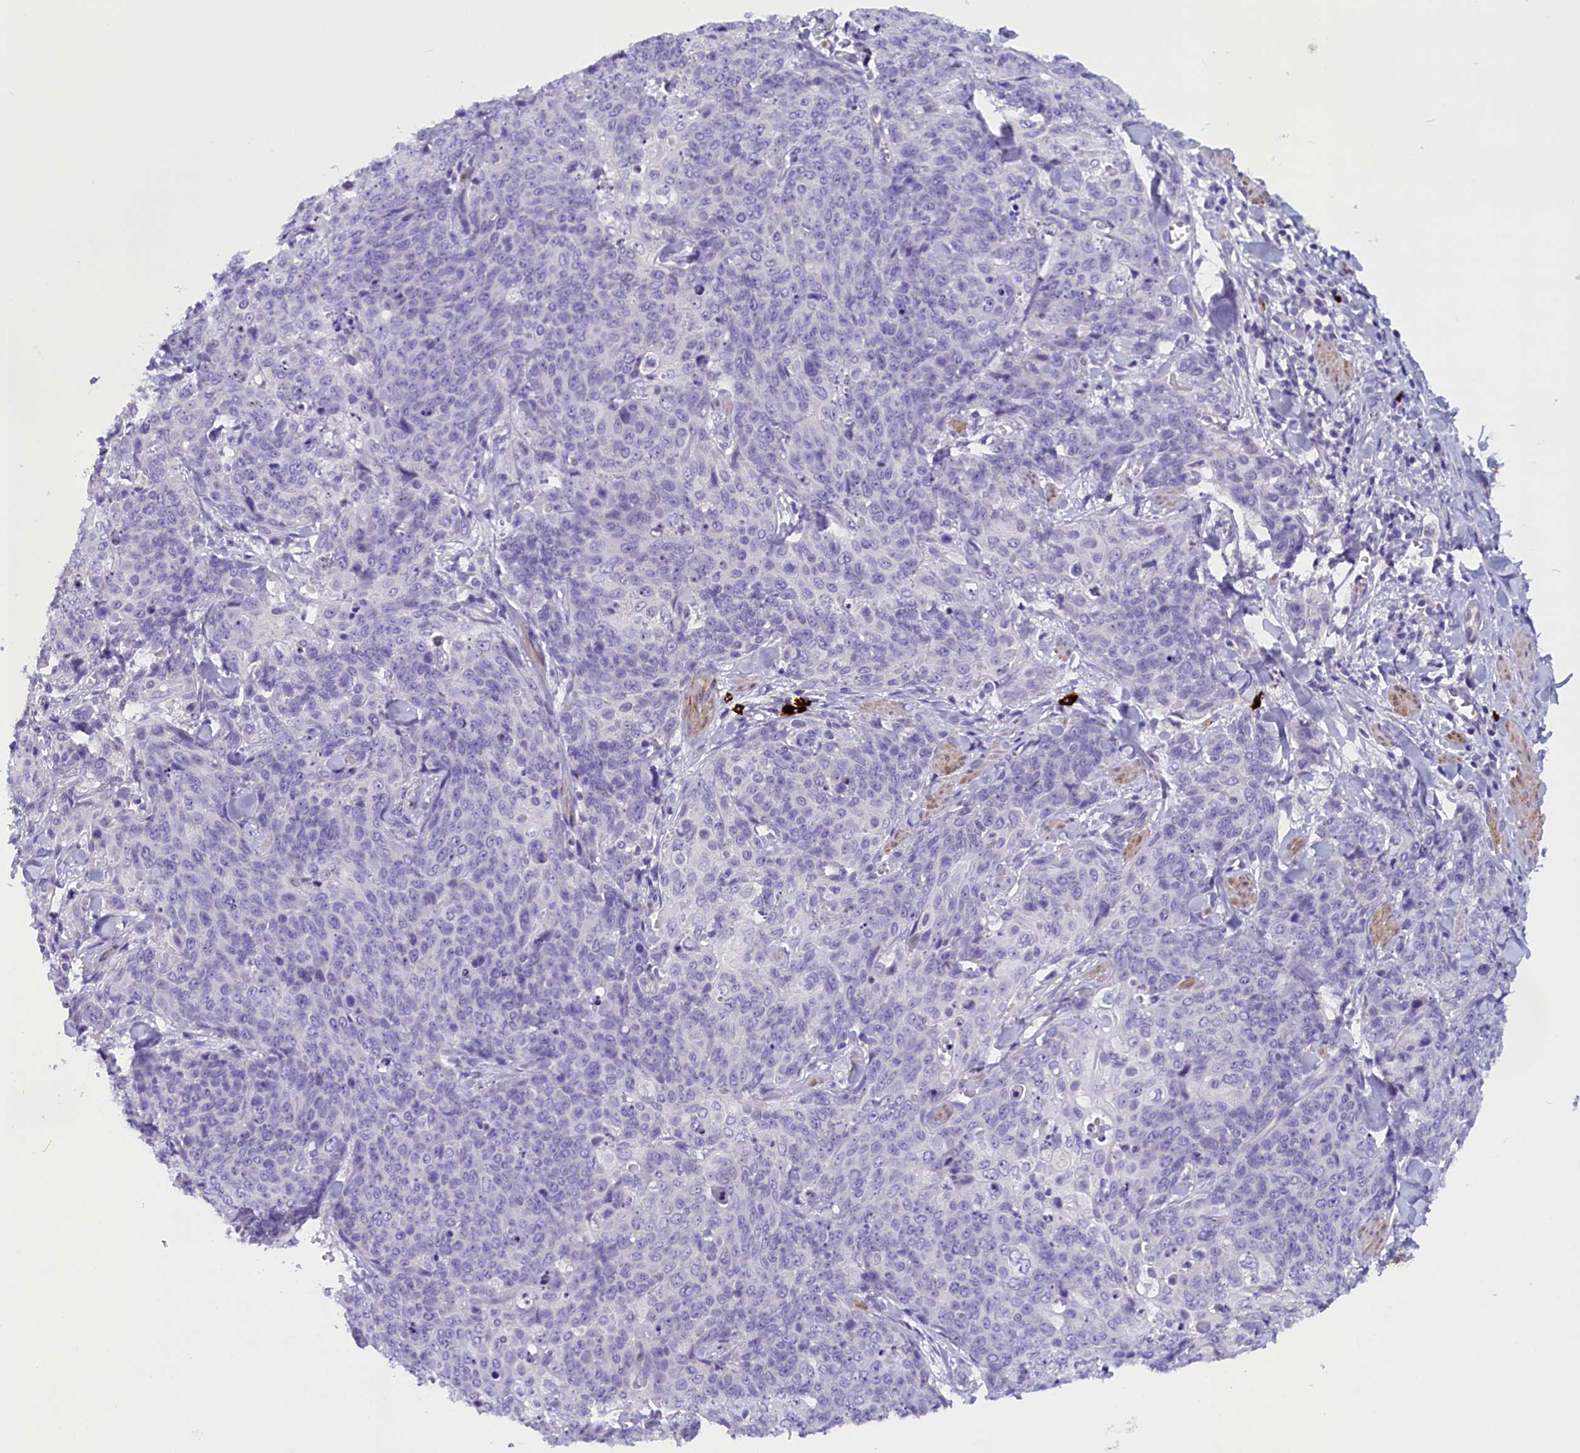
{"staining": {"intensity": "negative", "quantity": "none", "location": "none"}, "tissue": "skin cancer", "cell_type": "Tumor cells", "image_type": "cancer", "snomed": [{"axis": "morphology", "description": "Squamous cell carcinoma, NOS"}, {"axis": "topography", "description": "Skin"}, {"axis": "topography", "description": "Vulva"}], "caption": "Tumor cells show no significant positivity in skin squamous cell carcinoma.", "gene": "RTTN", "patient": {"sex": "female", "age": 85}}